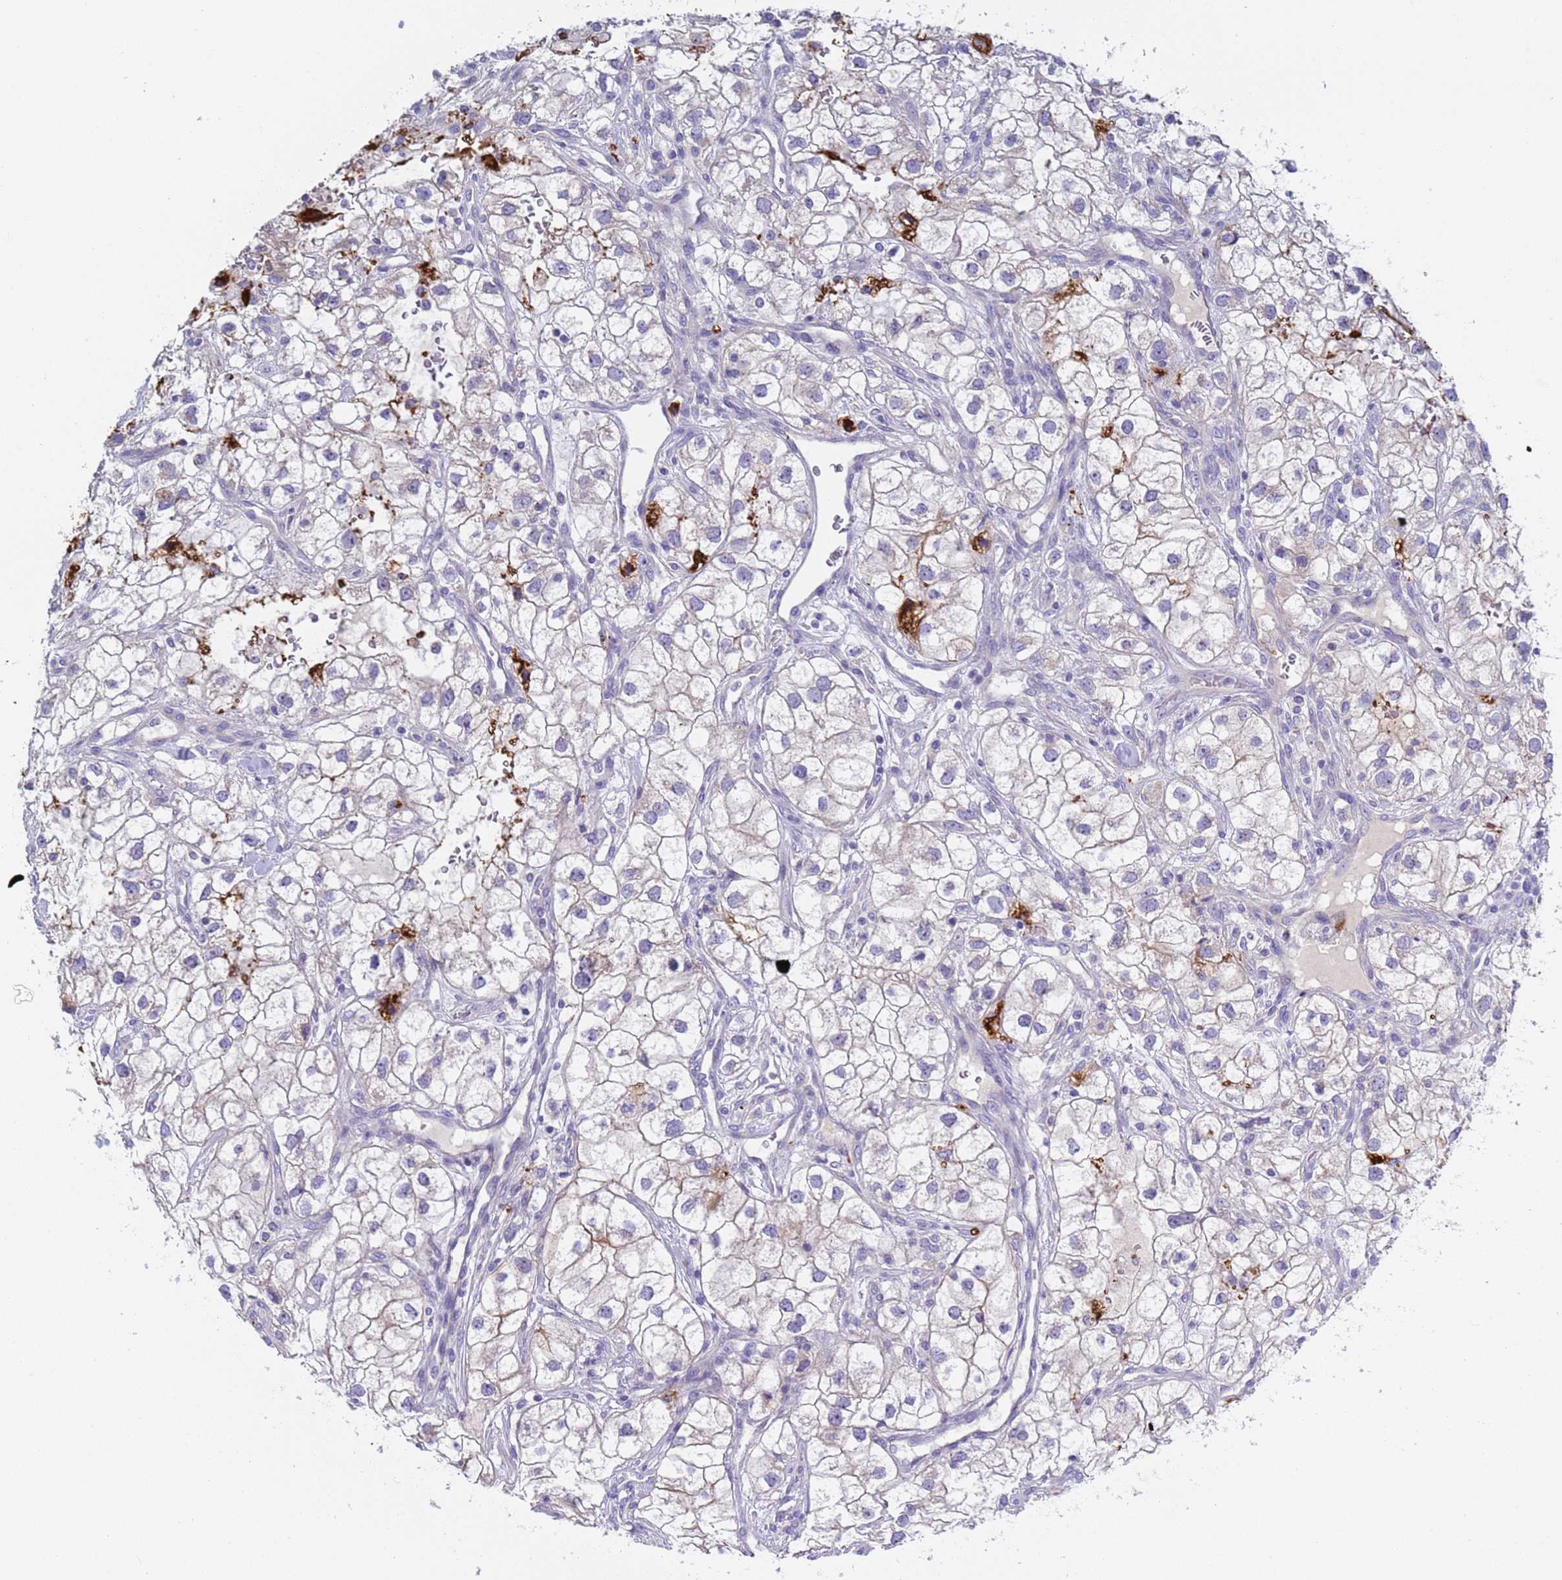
{"staining": {"intensity": "strong", "quantity": "<25%", "location": "cytoplasmic/membranous"}, "tissue": "renal cancer", "cell_type": "Tumor cells", "image_type": "cancer", "snomed": [{"axis": "morphology", "description": "Adenocarcinoma, NOS"}, {"axis": "topography", "description": "Kidney"}], "caption": "Immunohistochemistry (IHC) (DAB) staining of human adenocarcinoma (renal) reveals strong cytoplasmic/membranous protein expression in approximately <25% of tumor cells.", "gene": "C4orf46", "patient": {"sex": "male", "age": 59}}